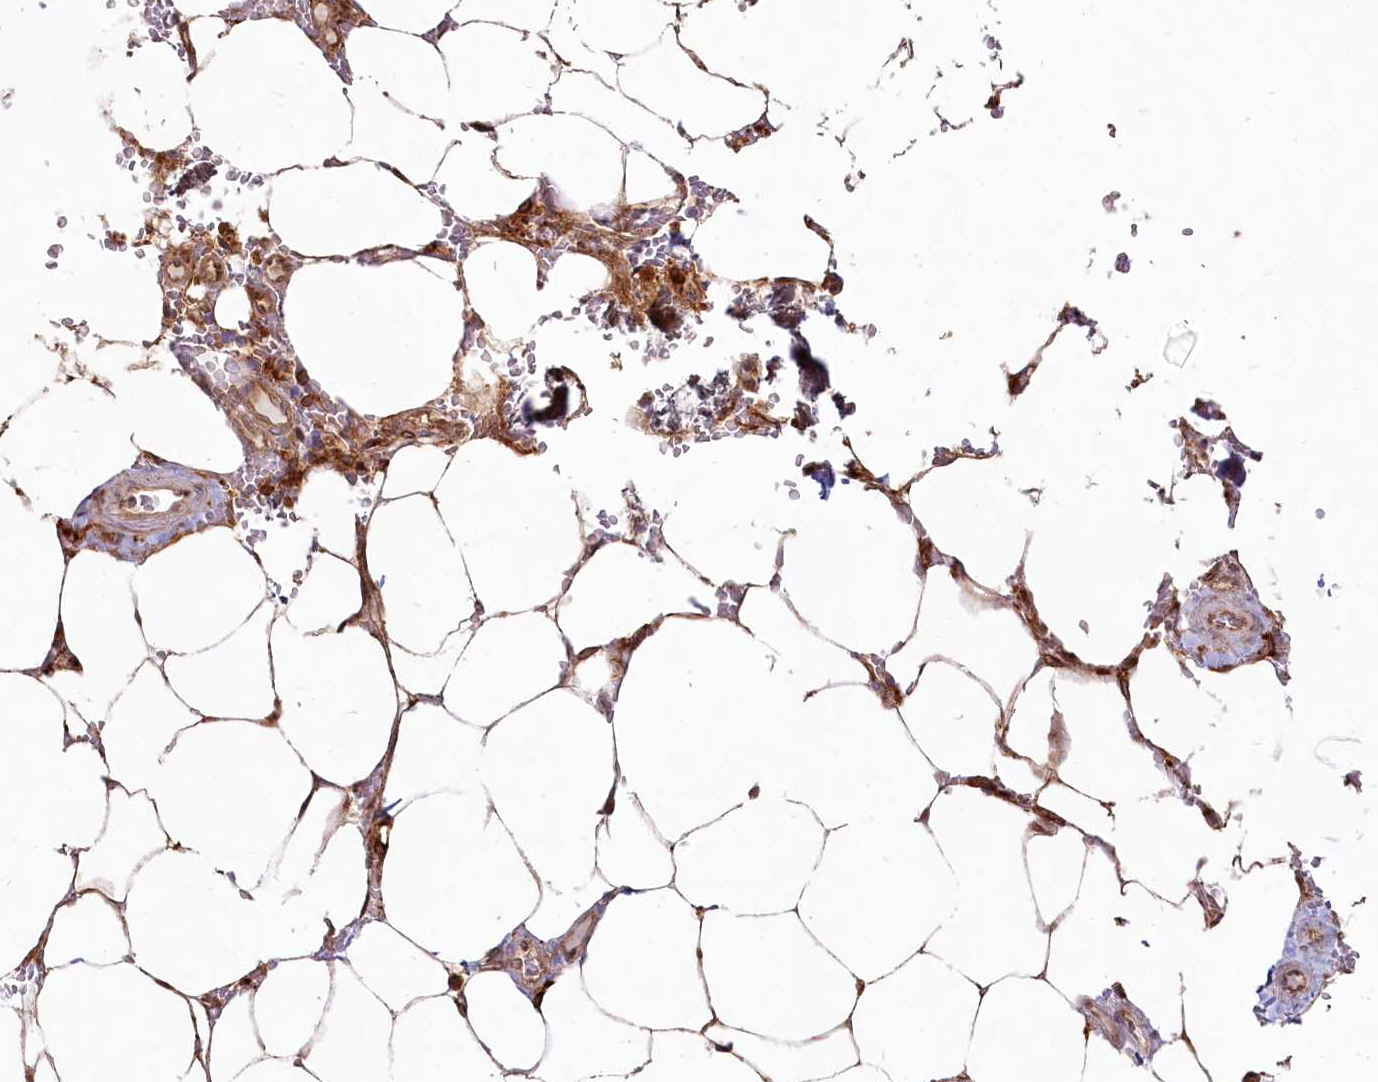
{"staining": {"intensity": "moderate", "quantity": "25%-75%", "location": "cytoplasmic/membranous,nuclear"}, "tissue": "bone marrow", "cell_type": "Hematopoietic cells", "image_type": "normal", "snomed": [{"axis": "morphology", "description": "Normal tissue, NOS"}, {"axis": "topography", "description": "Bone marrow"}], "caption": "A brown stain highlights moderate cytoplasmic/membranous,nuclear staining of a protein in hematopoietic cells of unremarkable human bone marrow.", "gene": "HARS2", "patient": {"sex": "male", "age": 70}}